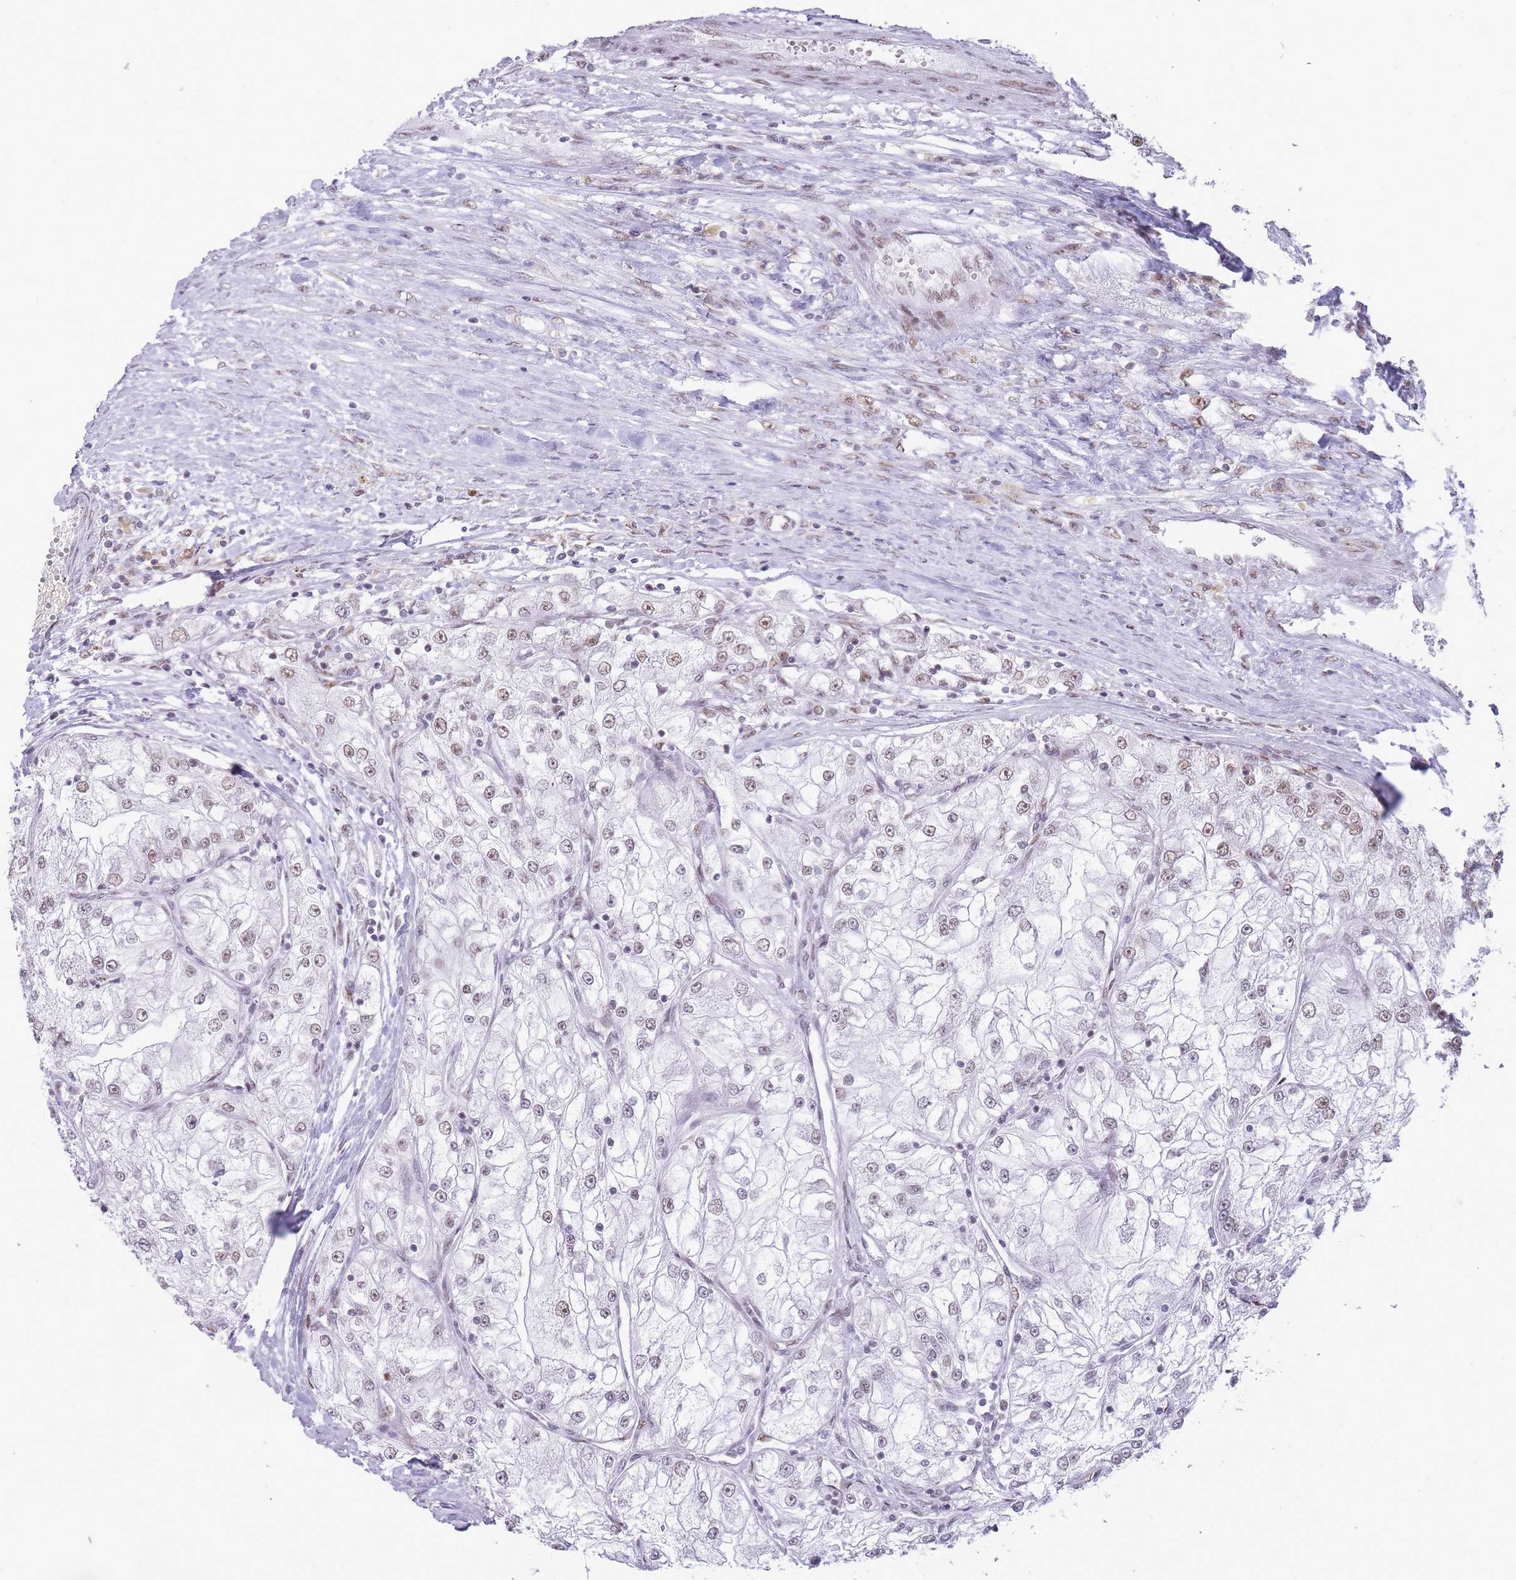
{"staining": {"intensity": "weak", "quantity": "25%-75%", "location": "nuclear"}, "tissue": "renal cancer", "cell_type": "Tumor cells", "image_type": "cancer", "snomed": [{"axis": "morphology", "description": "Adenocarcinoma, NOS"}, {"axis": "topography", "description": "Kidney"}], "caption": "An image of human renal cancer (adenocarcinoma) stained for a protein displays weak nuclear brown staining in tumor cells.", "gene": "HNRNPUL1", "patient": {"sex": "female", "age": 72}}